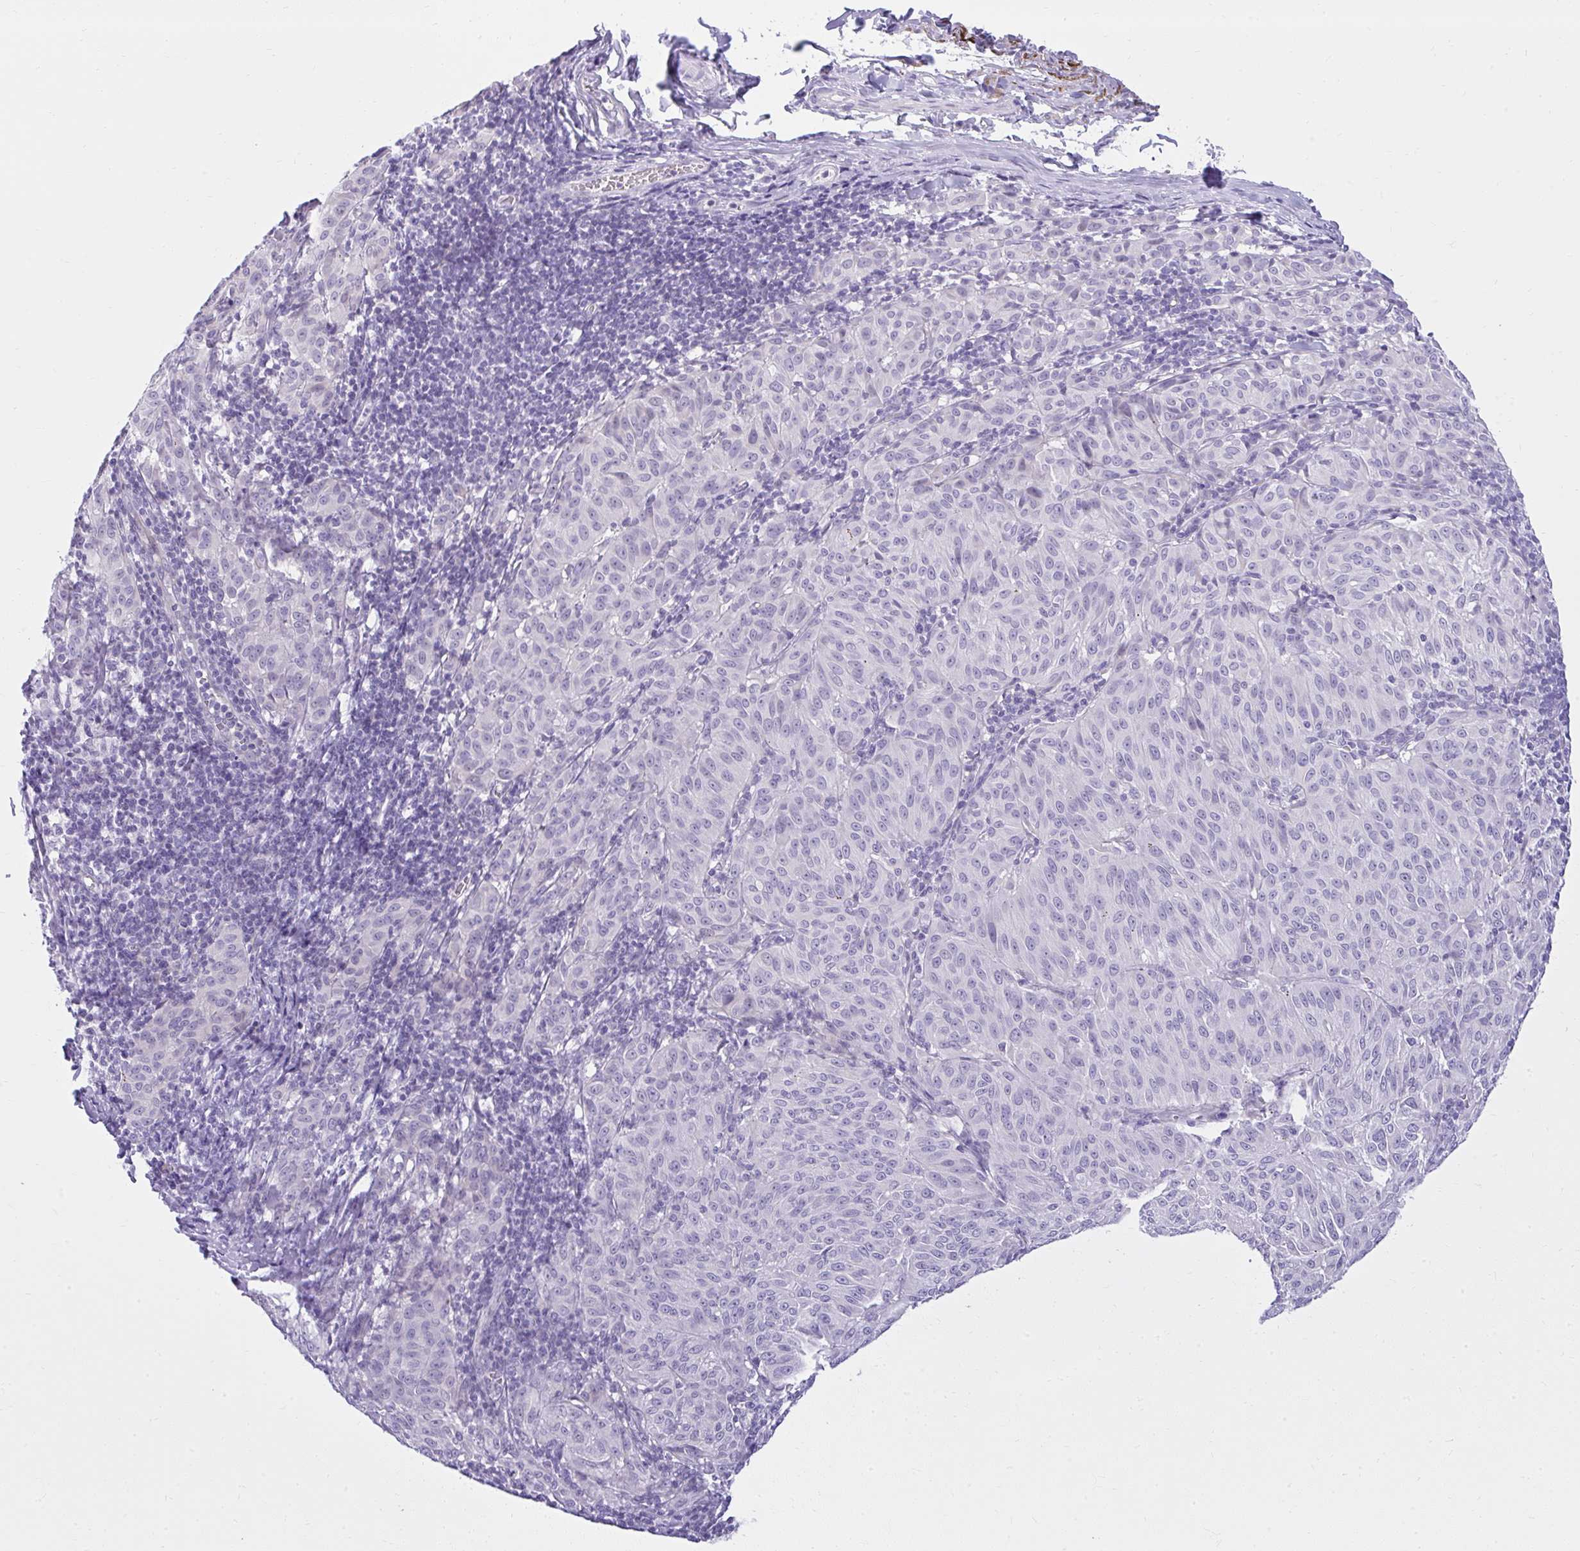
{"staining": {"intensity": "negative", "quantity": "none", "location": "none"}, "tissue": "melanoma", "cell_type": "Tumor cells", "image_type": "cancer", "snomed": [{"axis": "morphology", "description": "Malignant melanoma, NOS"}, {"axis": "topography", "description": "Skin"}], "caption": "Protein analysis of melanoma shows no significant staining in tumor cells.", "gene": "PRAP1", "patient": {"sex": "female", "age": 72}}